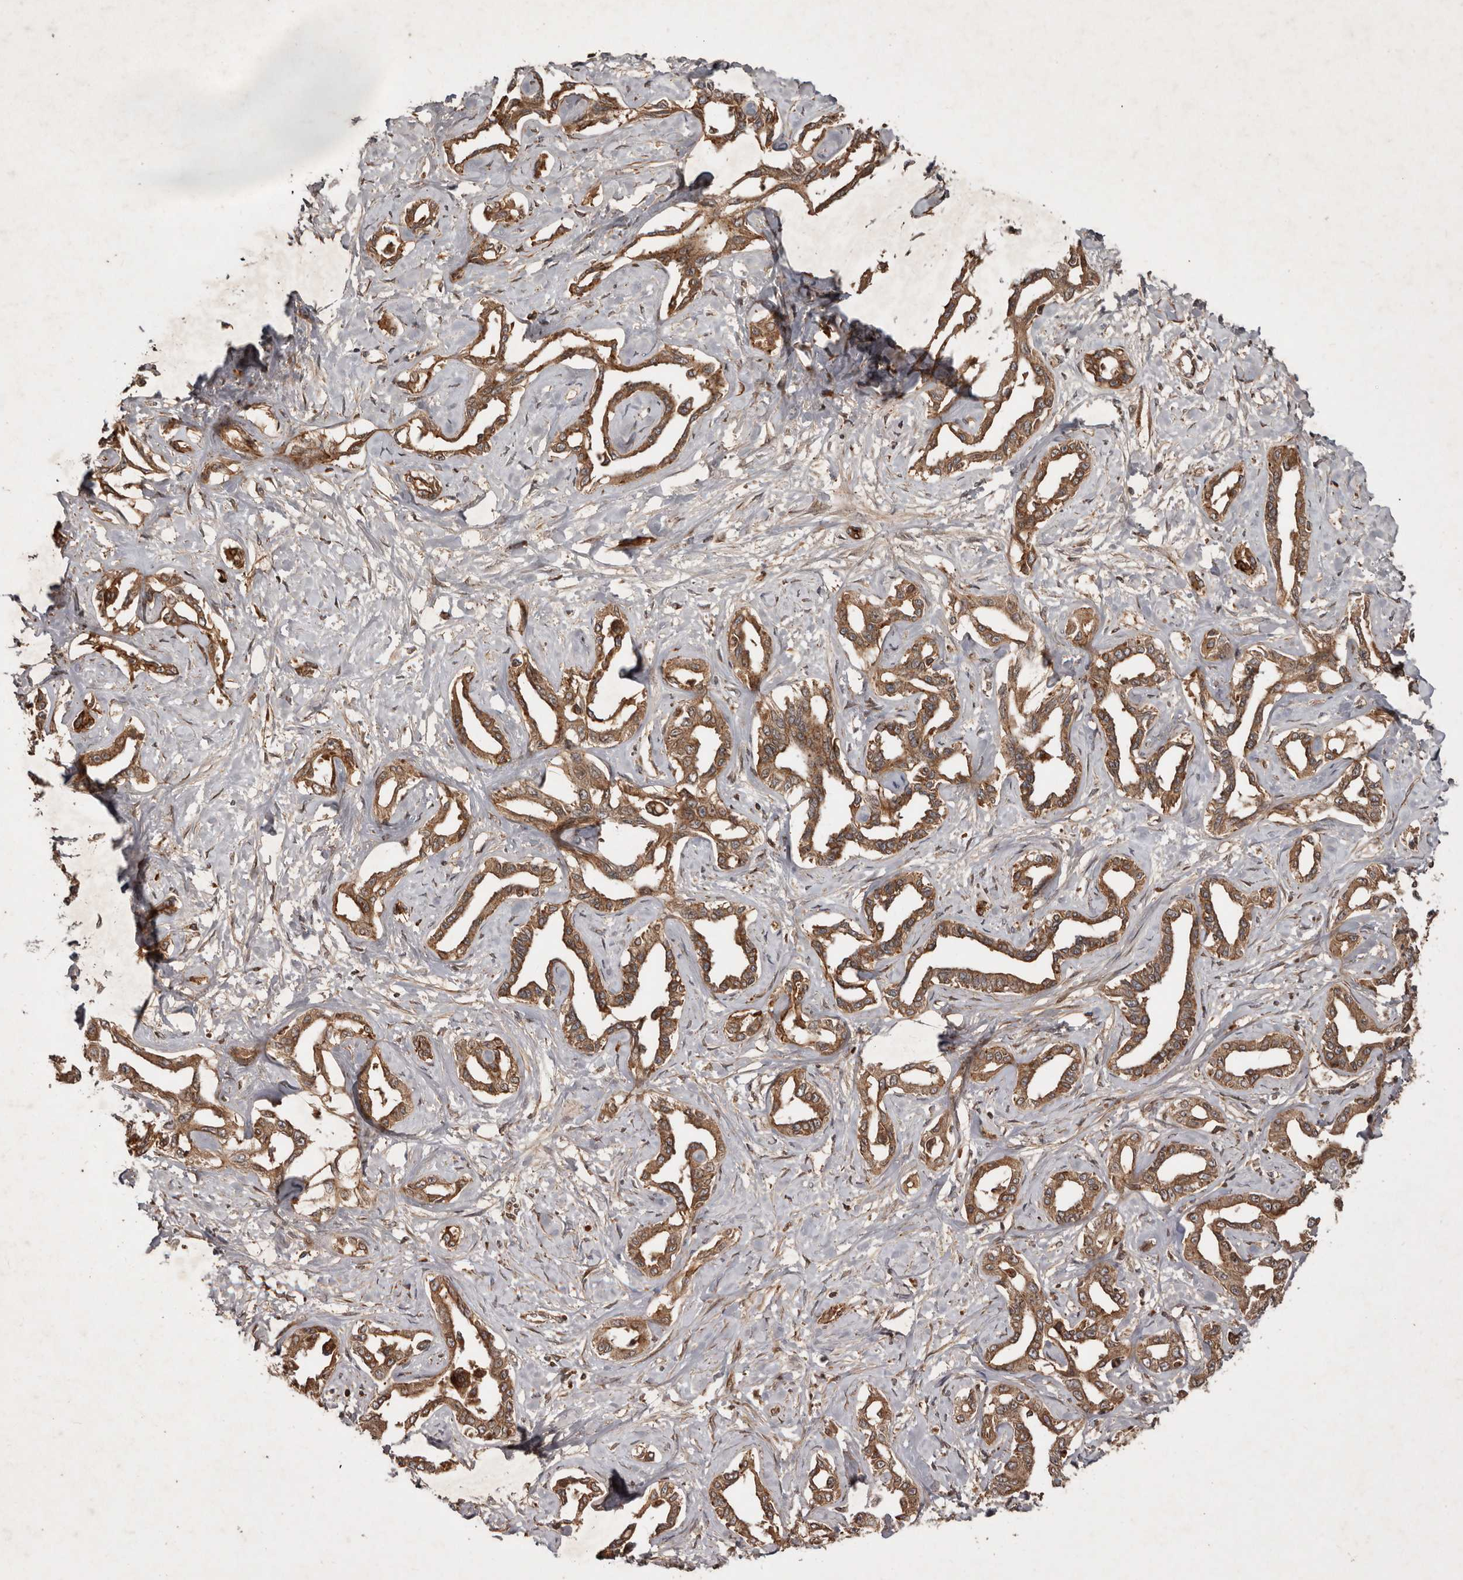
{"staining": {"intensity": "moderate", "quantity": ">75%", "location": "cytoplasmic/membranous"}, "tissue": "liver cancer", "cell_type": "Tumor cells", "image_type": "cancer", "snomed": [{"axis": "morphology", "description": "Cholangiocarcinoma"}, {"axis": "topography", "description": "Liver"}], "caption": "Immunohistochemical staining of human liver cancer shows medium levels of moderate cytoplasmic/membranous positivity in approximately >75% of tumor cells.", "gene": "STK36", "patient": {"sex": "male", "age": 59}}